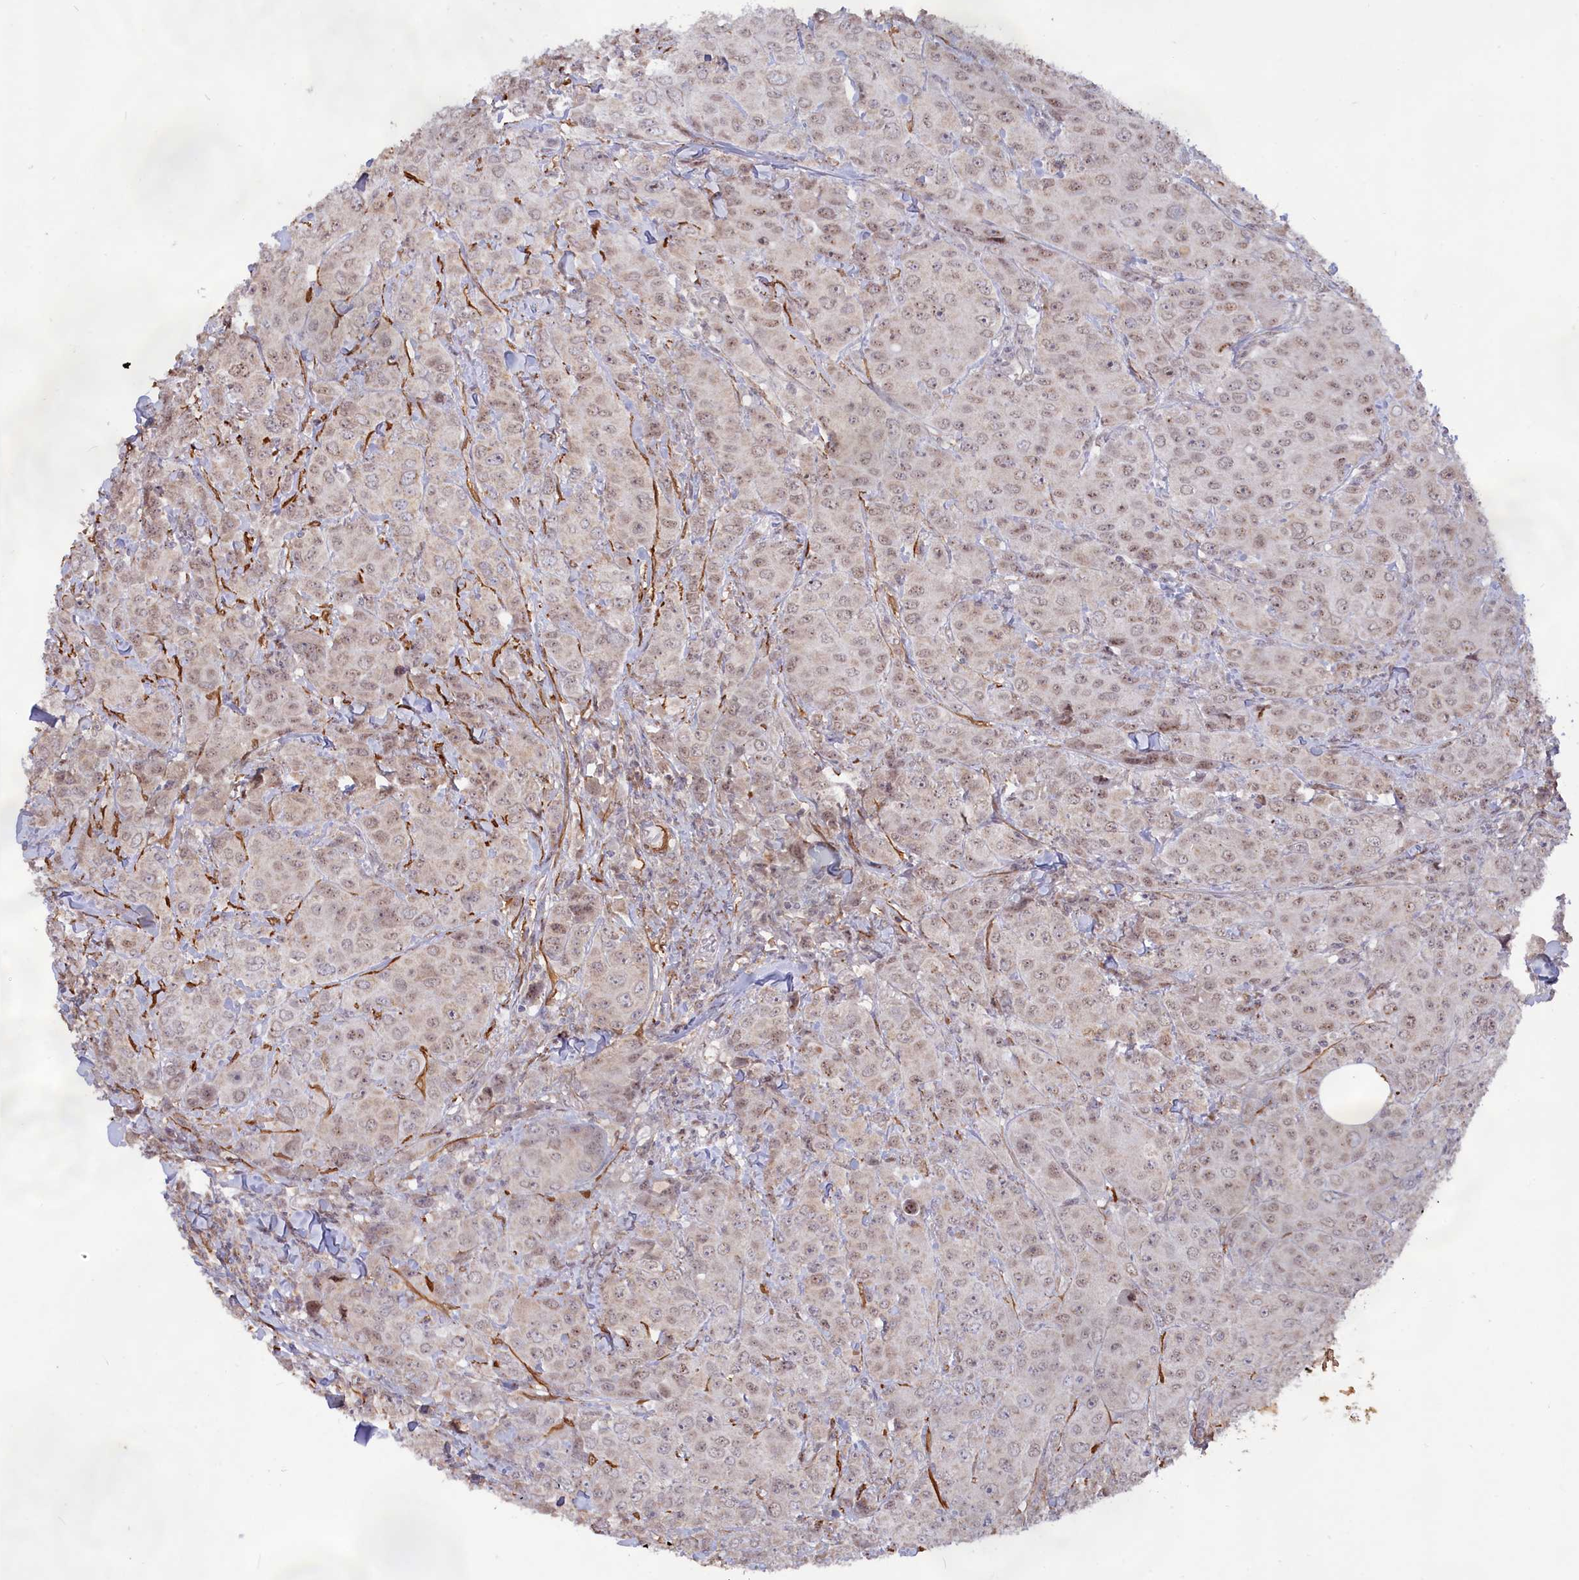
{"staining": {"intensity": "weak", "quantity": "25%-75%", "location": "nuclear"}, "tissue": "breast cancer", "cell_type": "Tumor cells", "image_type": "cancer", "snomed": [{"axis": "morphology", "description": "Duct carcinoma"}, {"axis": "topography", "description": "Breast"}], "caption": "Immunohistochemistry (IHC) (DAB (3,3'-diaminobenzidine)) staining of human invasive ductal carcinoma (breast) exhibits weak nuclear protein expression in approximately 25%-75% of tumor cells. The staining is performed using DAB (3,3'-diaminobenzidine) brown chromogen to label protein expression. The nuclei are counter-stained blue using hematoxylin.", "gene": "CCDC154", "patient": {"sex": "female", "age": 43}}